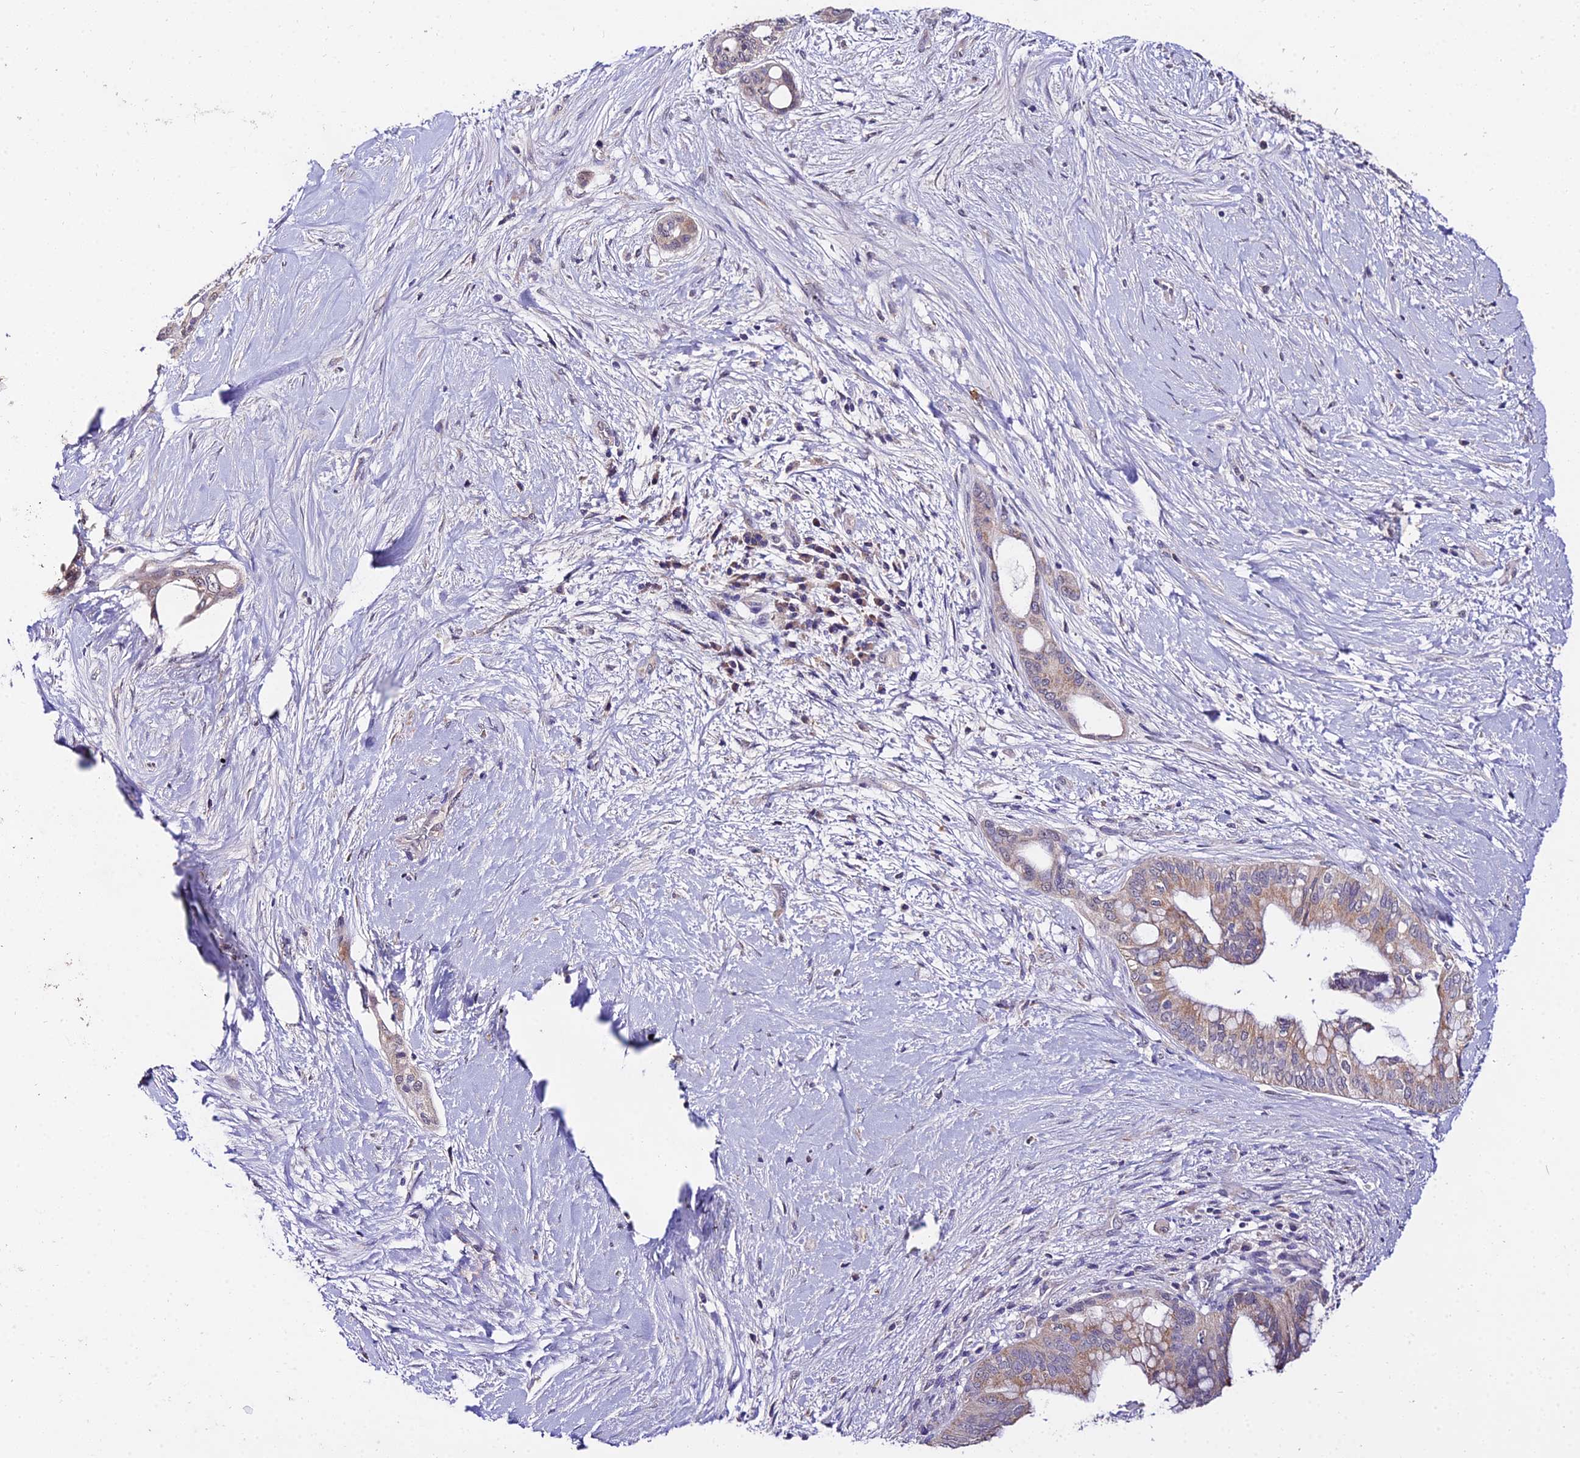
{"staining": {"intensity": "weak", "quantity": "25%-75%", "location": "cytoplasmic/membranous"}, "tissue": "pancreatic cancer", "cell_type": "Tumor cells", "image_type": "cancer", "snomed": [{"axis": "morphology", "description": "Adenocarcinoma, NOS"}, {"axis": "topography", "description": "Pancreas"}], "caption": "Protein staining shows weak cytoplasmic/membranous positivity in approximately 25%-75% of tumor cells in pancreatic adenocarcinoma.", "gene": "WDR5B", "patient": {"sex": "male", "age": 46}}